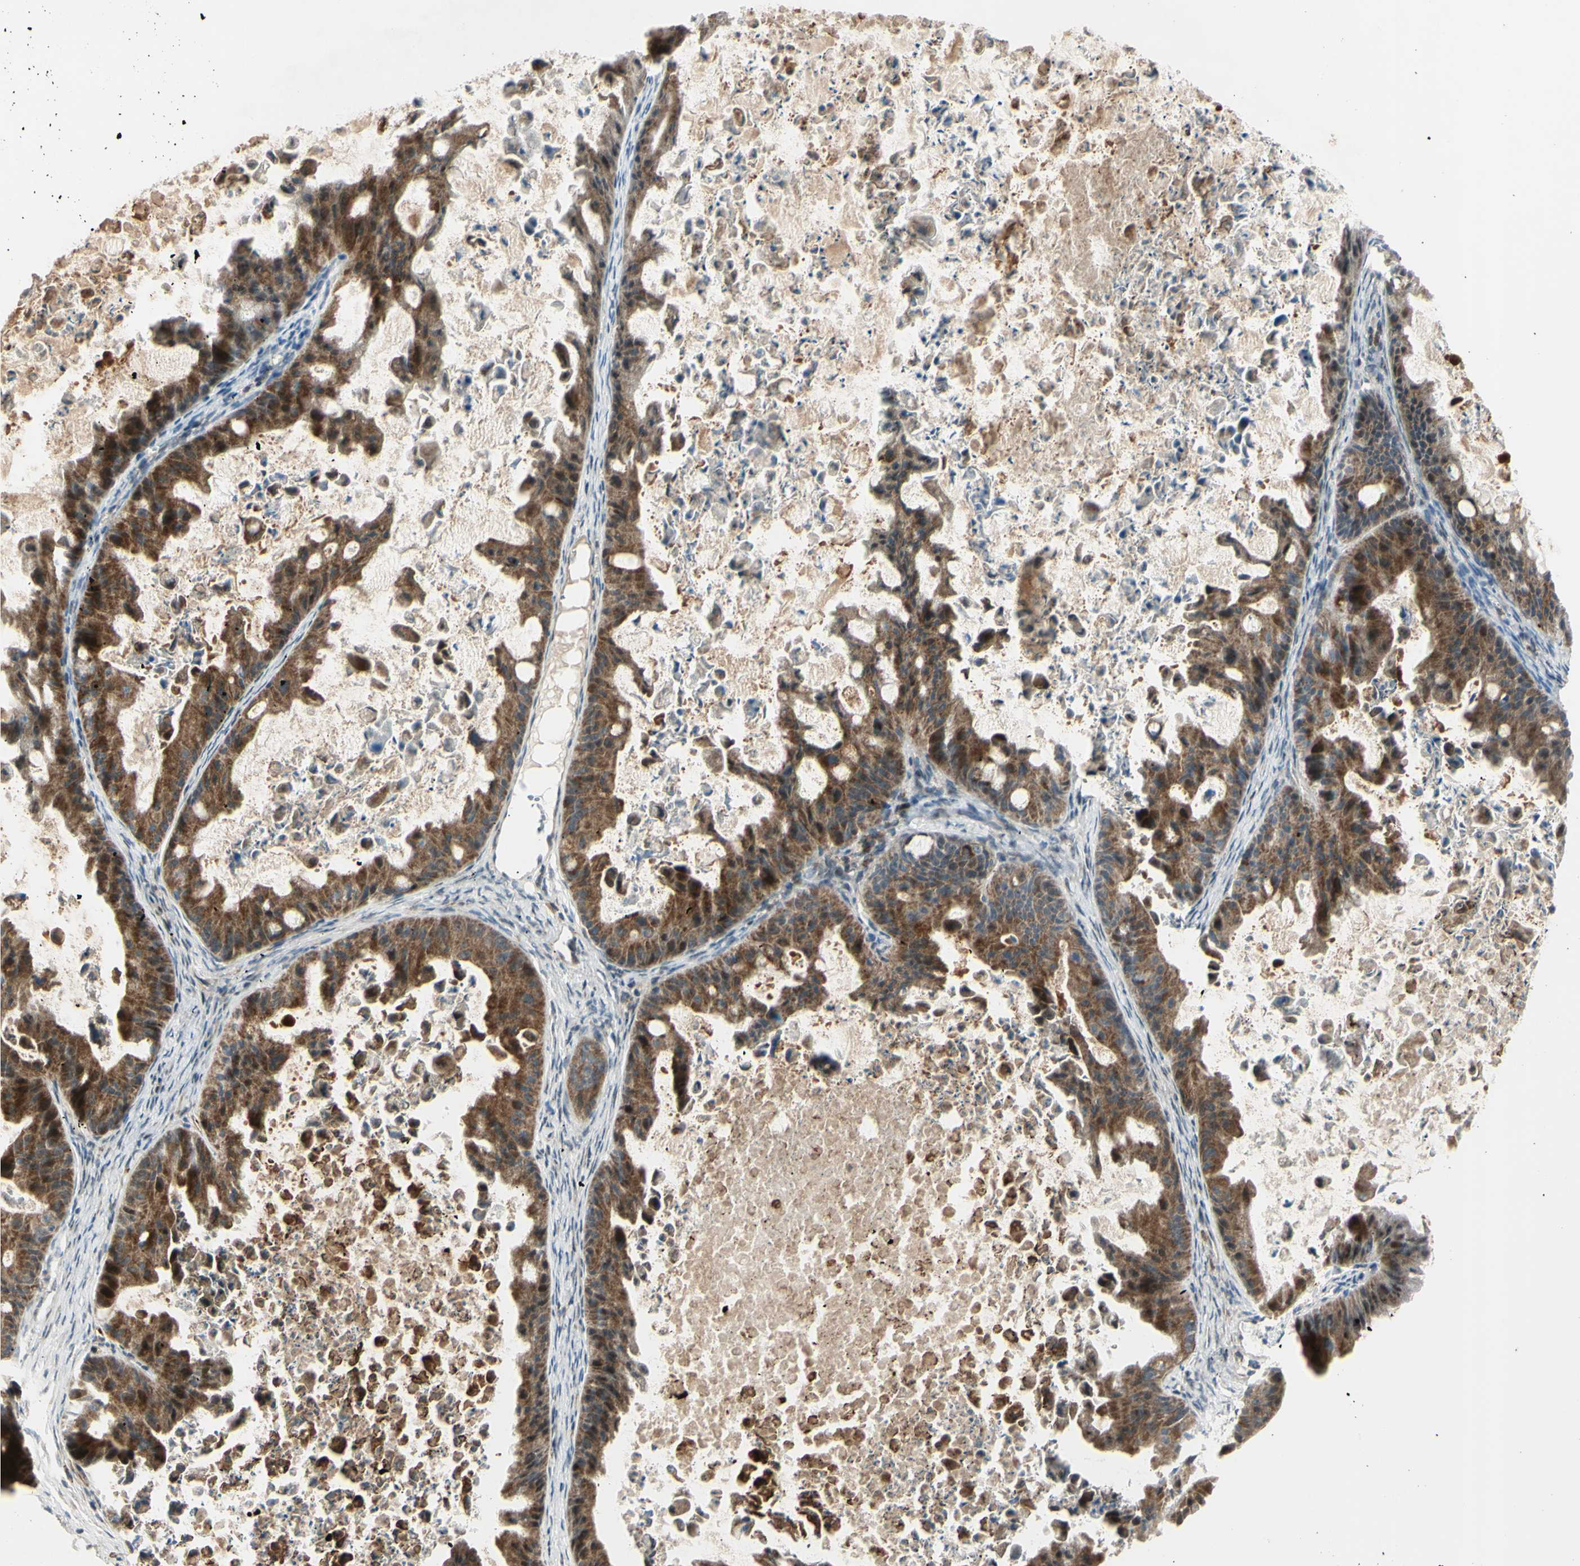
{"staining": {"intensity": "moderate", "quantity": ">75%", "location": "cytoplasmic/membranous"}, "tissue": "ovarian cancer", "cell_type": "Tumor cells", "image_type": "cancer", "snomed": [{"axis": "morphology", "description": "Cystadenocarcinoma, mucinous, NOS"}, {"axis": "topography", "description": "Ovary"}], "caption": "A brown stain shows moderate cytoplasmic/membranous positivity of a protein in mucinous cystadenocarcinoma (ovarian) tumor cells.", "gene": "NDFIP1", "patient": {"sex": "female", "age": 37}}